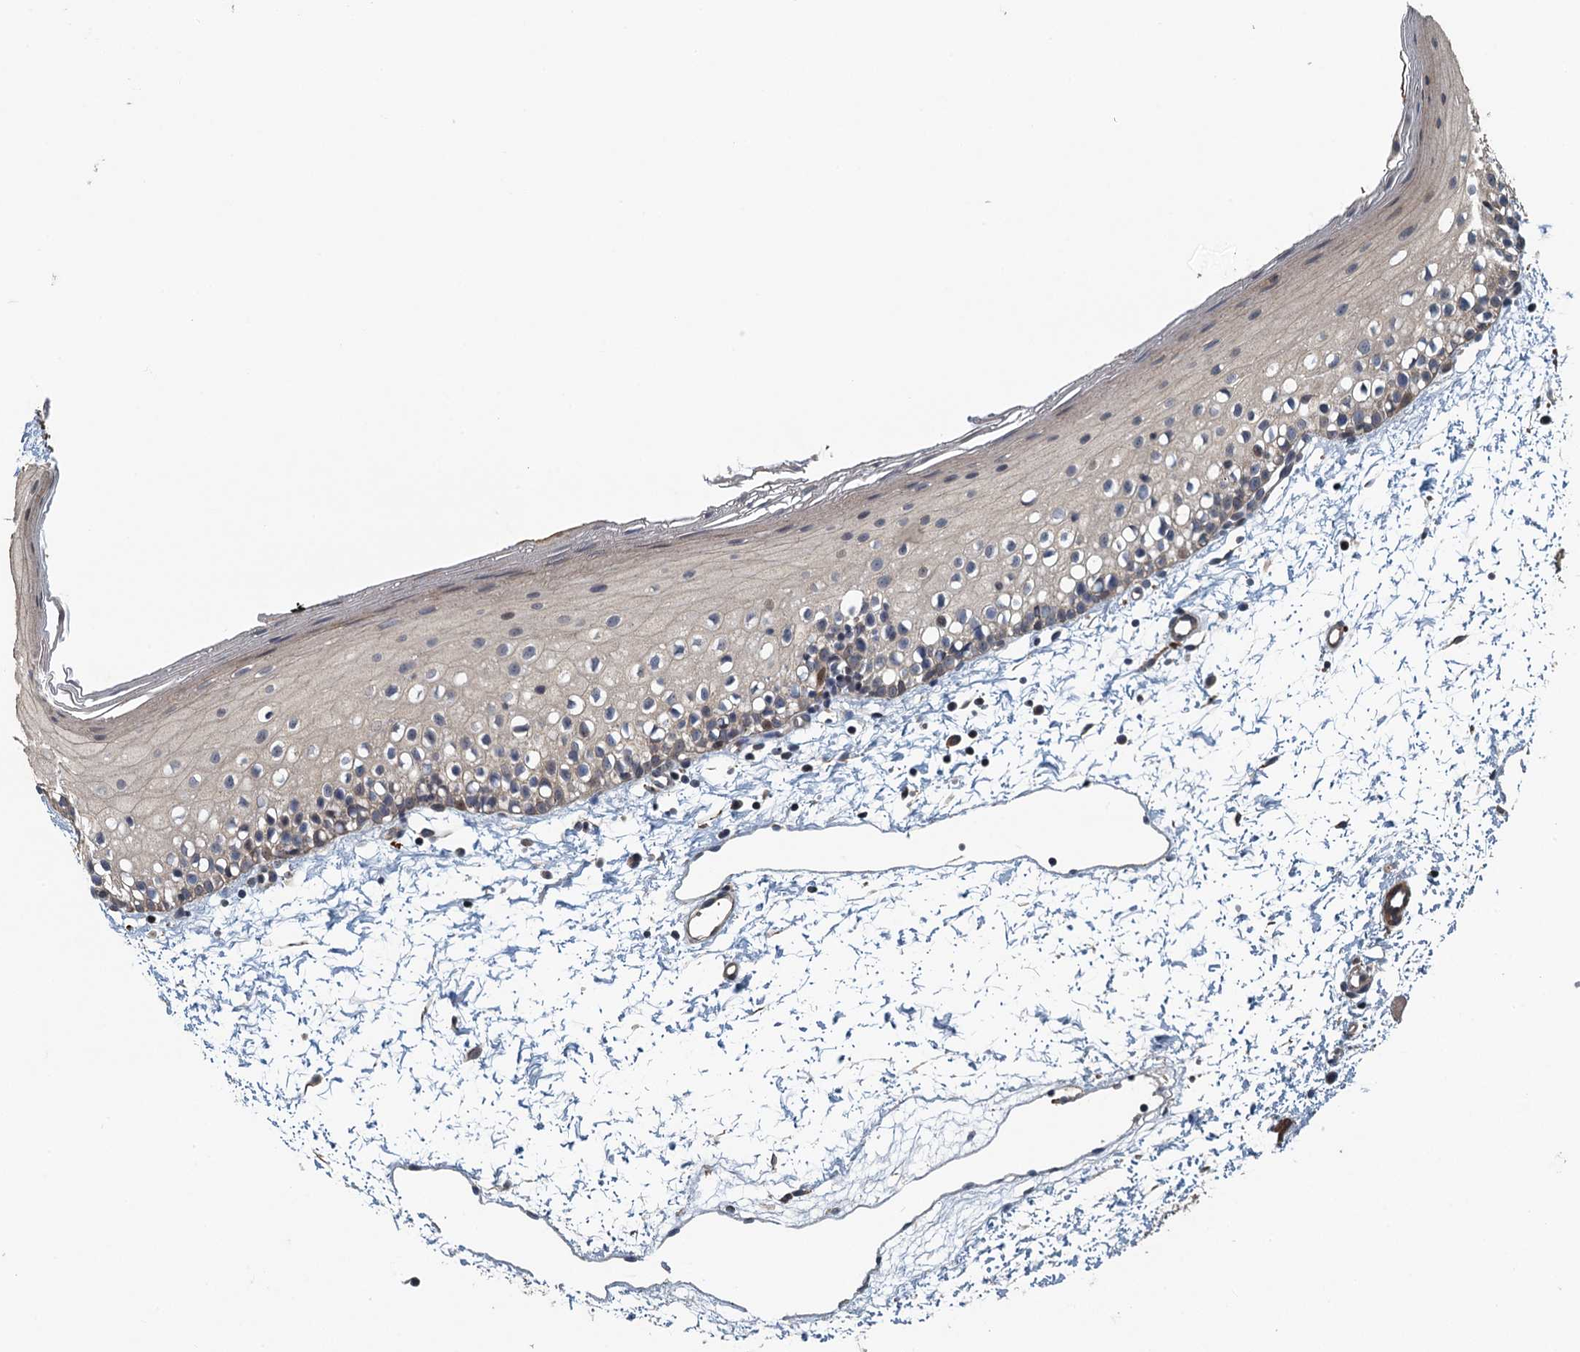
{"staining": {"intensity": "weak", "quantity": "<25%", "location": "cytoplasmic/membranous"}, "tissue": "oral mucosa", "cell_type": "Squamous epithelial cells", "image_type": "normal", "snomed": [{"axis": "morphology", "description": "Normal tissue, NOS"}, {"axis": "topography", "description": "Oral tissue"}], "caption": "Immunohistochemistry (IHC) micrograph of unremarkable human oral mucosa stained for a protein (brown), which demonstrates no expression in squamous epithelial cells.", "gene": "AGRN", "patient": {"sex": "male", "age": 28}}